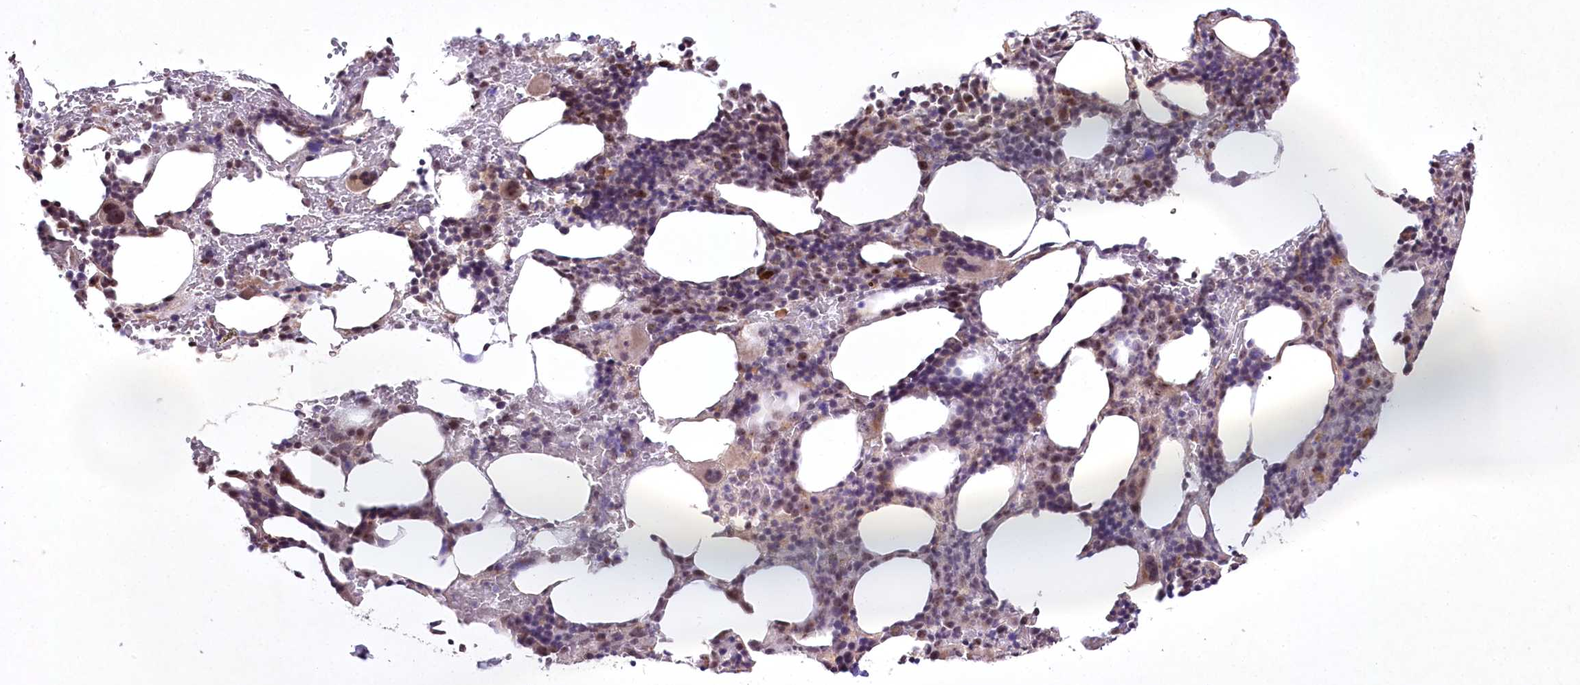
{"staining": {"intensity": "moderate", "quantity": "<25%", "location": "nuclear"}, "tissue": "bone marrow", "cell_type": "Hematopoietic cells", "image_type": "normal", "snomed": [{"axis": "morphology", "description": "Normal tissue, NOS"}, {"axis": "topography", "description": "Bone marrow"}], "caption": "Human bone marrow stained with a brown dye shows moderate nuclear positive expression in about <25% of hematopoietic cells.", "gene": "CCDC59", "patient": {"sex": "male", "age": 62}}